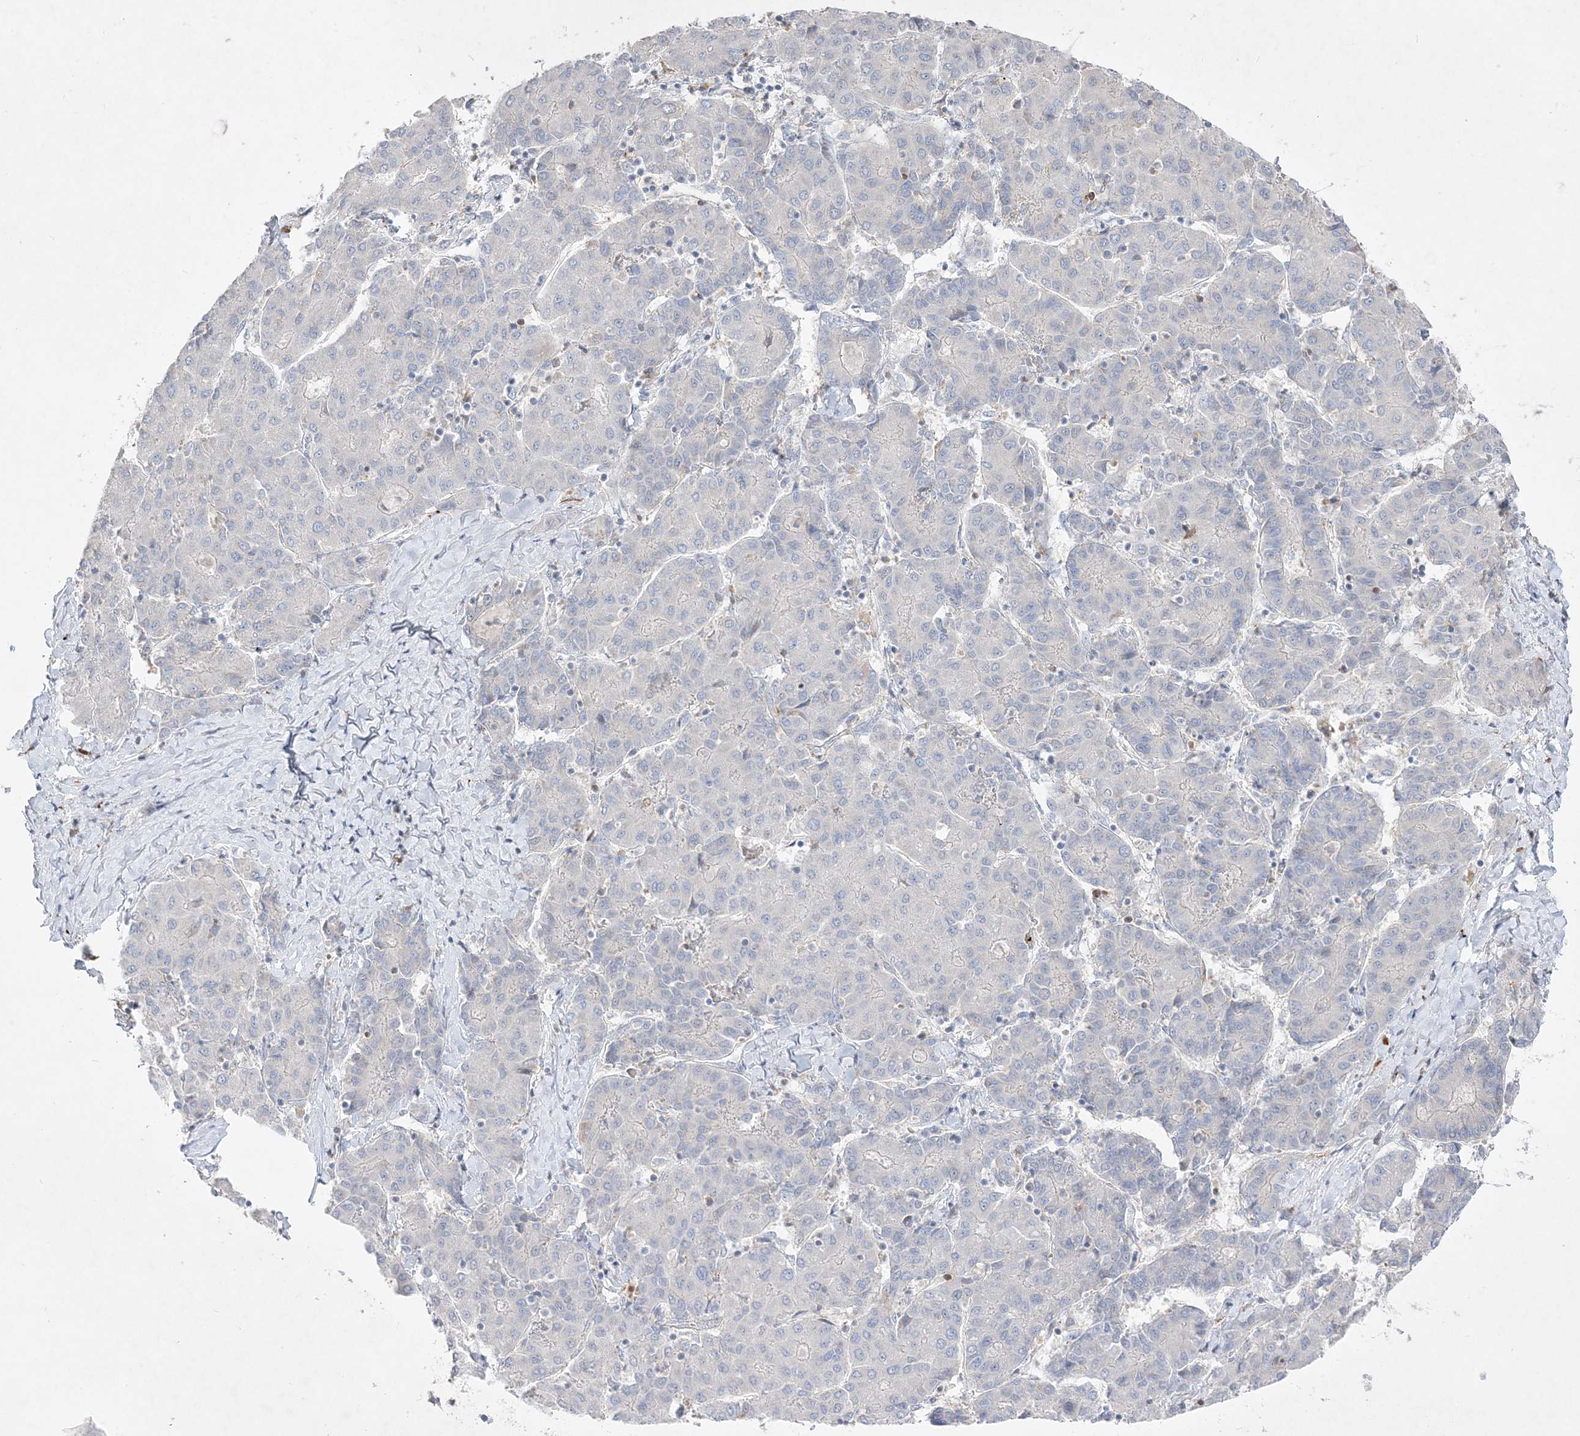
{"staining": {"intensity": "negative", "quantity": "none", "location": "none"}, "tissue": "liver cancer", "cell_type": "Tumor cells", "image_type": "cancer", "snomed": [{"axis": "morphology", "description": "Carcinoma, Hepatocellular, NOS"}, {"axis": "topography", "description": "Liver"}], "caption": "Immunohistochemistry micrograph of liver hepatocellular carcinoma stained for a protein (brown), which shows no staining in tumor cells.", "gene": "CLNK", "patient": {"sex": "male", "age": 65}}